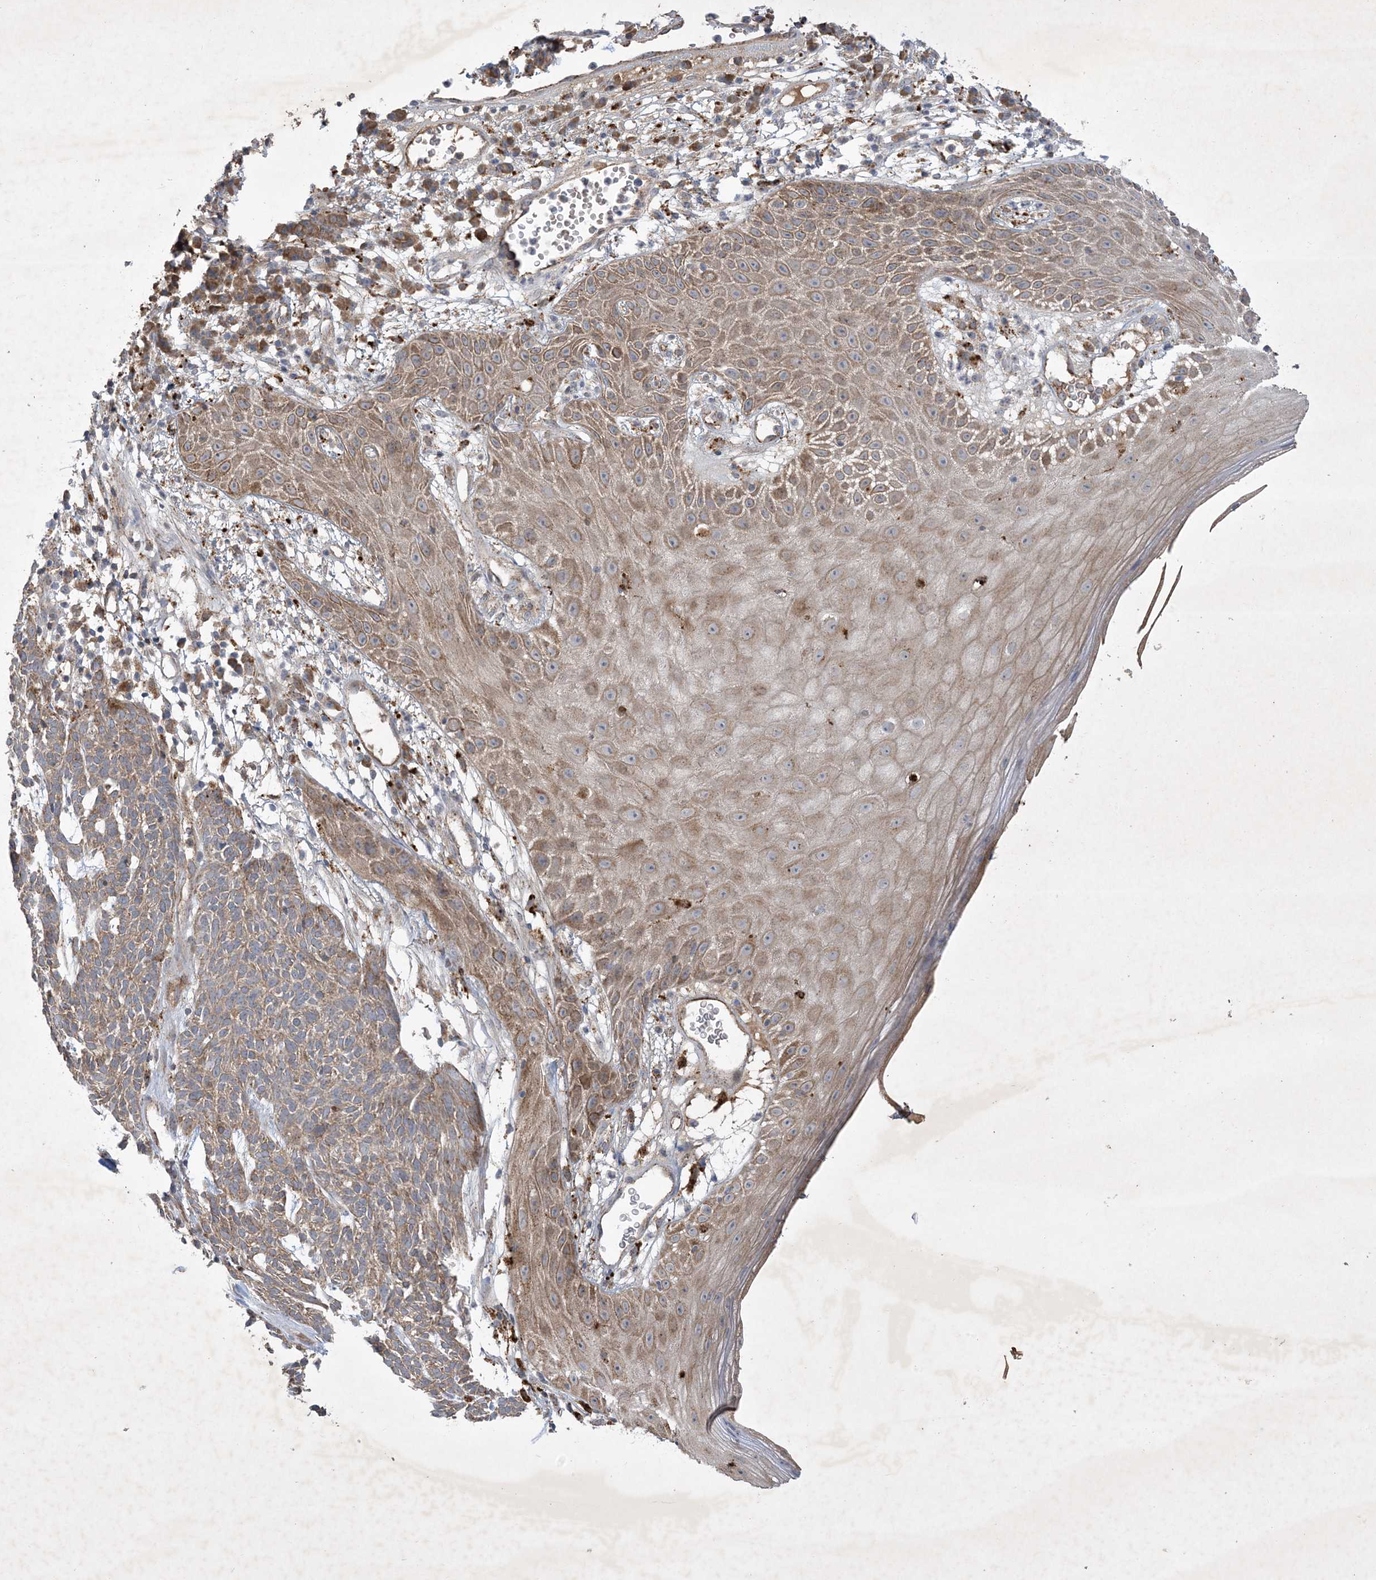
{"staining": {"intensity": "moderate", "quantity": "25%-75%", "location": "cytoplasmic/membranous"}, "tissue": "skin cancer", "cell_type": "Tumor cells", "image_type": "cancer", "snomed": [{"axis": "morphology", "description": "Squamous cell carcinoma, NOS"}, {"axis": "topography", "description": "Skin"}], "caption": "Immunohistochemistry staining of skin cancer (squamous cell carcinoma), which displays medium levels of moderate cytoplasmic/membranous staining in about 25%-75% of tumor cells indicating moderate cytoplasmic/membranous protein expression. The staining was performed using DAB (brown) for protein detection and nuclei were counterstained in hematoxylin (blue).", "gene": "MRPS18A", "patient": {"sex": "female", "age": 90}}